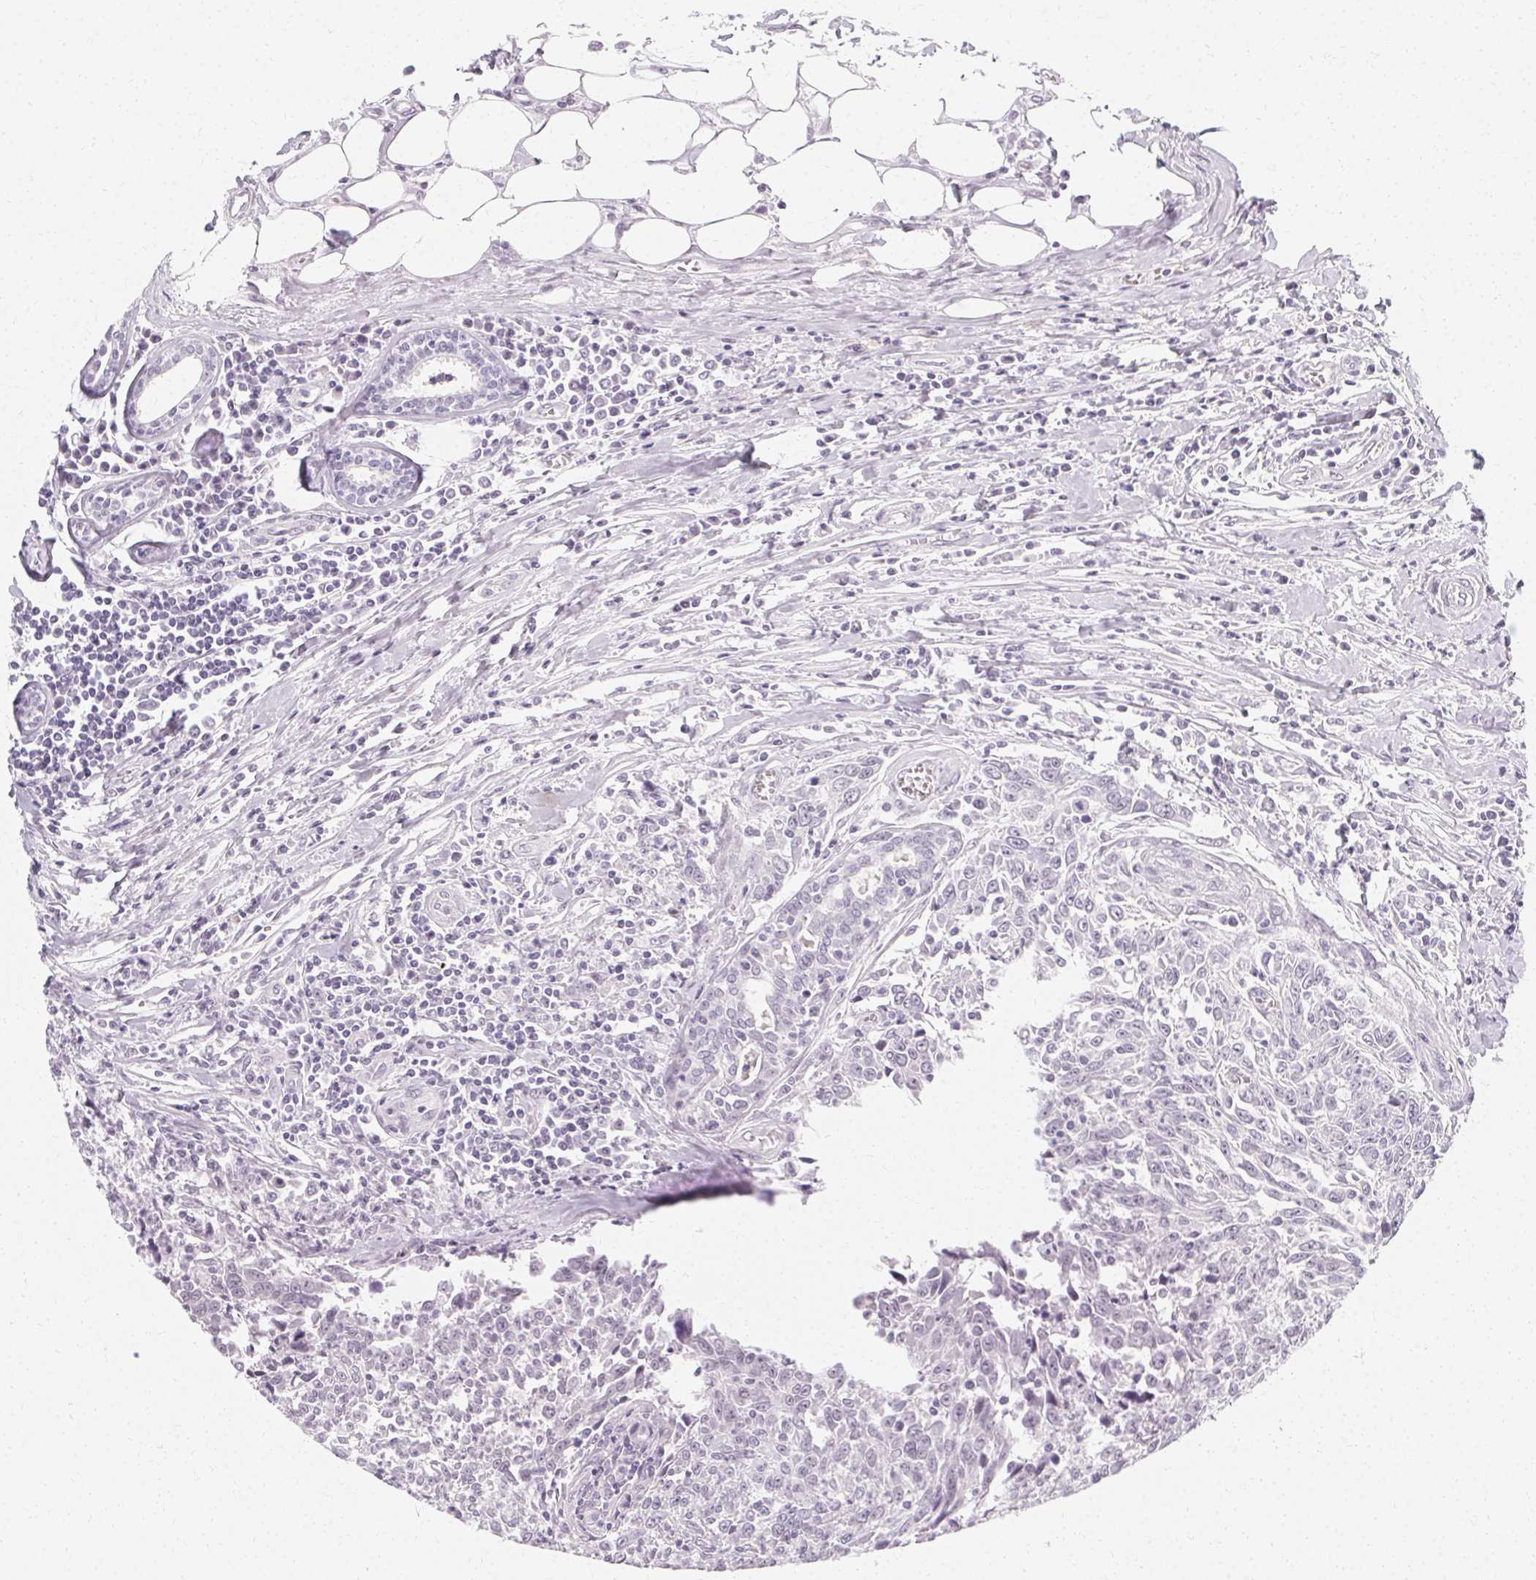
{"staining": {"intensity": "negative", "quantity": "none", "location": "none"}, "tissue": "breast cancer", "cell_type": "Tumor cells", "image_type": "cancer", "snomed": [{"axis": "morphology", "description": "Duct carcinoma"}, {"axis": "topography", "description": "Breast"}], "caption": "An immunohistochemistry (IHC) photomicrograph of breast cancer (intraductal carcinoma) is shown. There is no staining in tumor cells of breast cancer (intraductal carcinoma).", "gene": "SYNPR", "patient": {"sex": "female", "age": 50}}